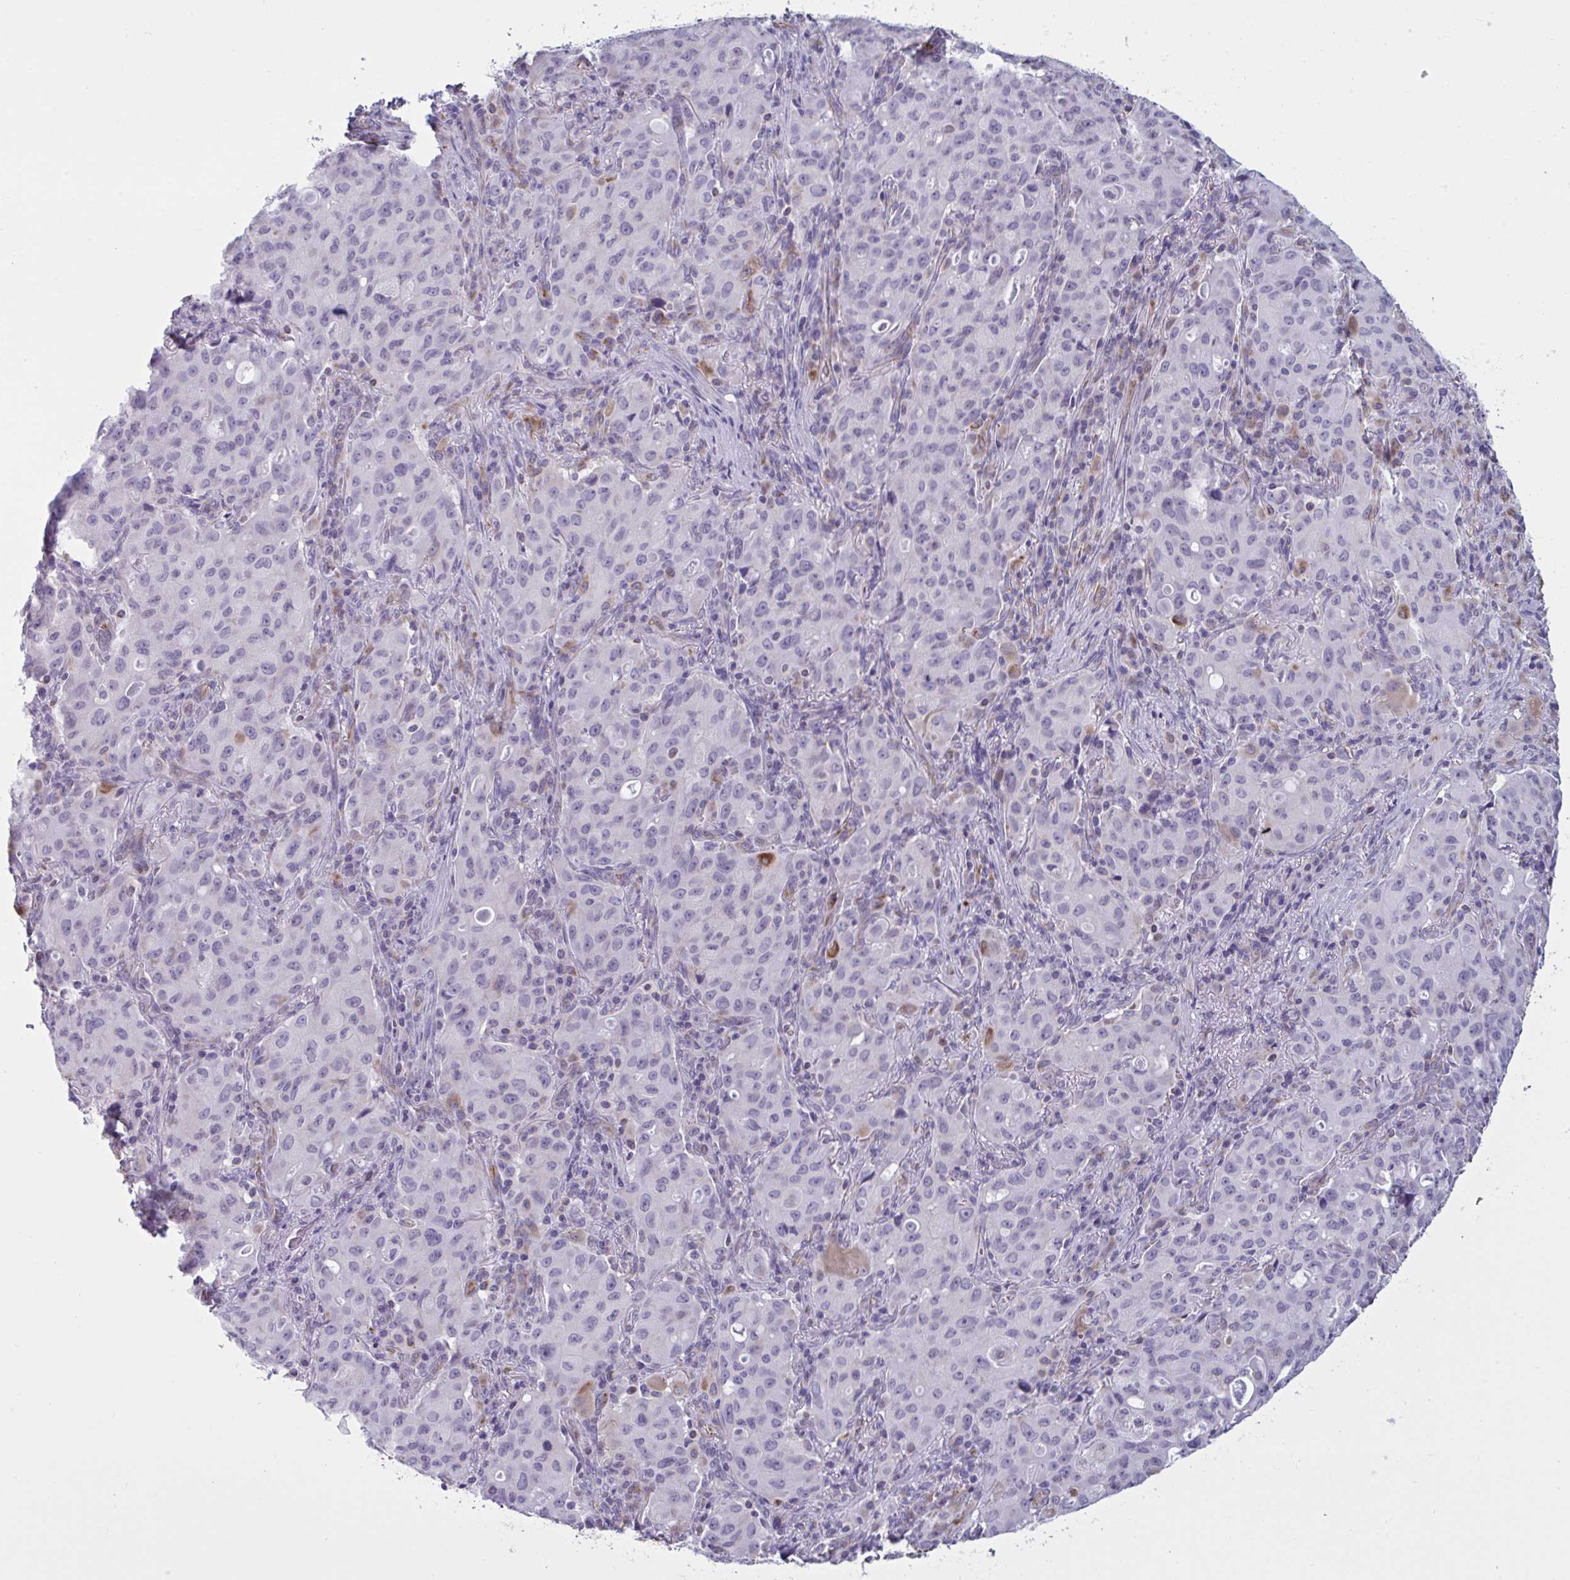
{"staining": {"intensity": "negative", "quantity": "none", "location": "none"}, "tissue": "lung cancer", "cell_type": "Tumor cells", "image_type": "cancer", "snomed": [{"axis": "morphology", "description": "Adenocarcinoma, NOS"}, {"axis": "topography", "description": "Lung"}], "caption": "A micrograph of human adenocarcinoma (lung) is negative for staining in tumor cells.", "gene": "OR1L3", "patient": {"sex": "female", "age": 44}}